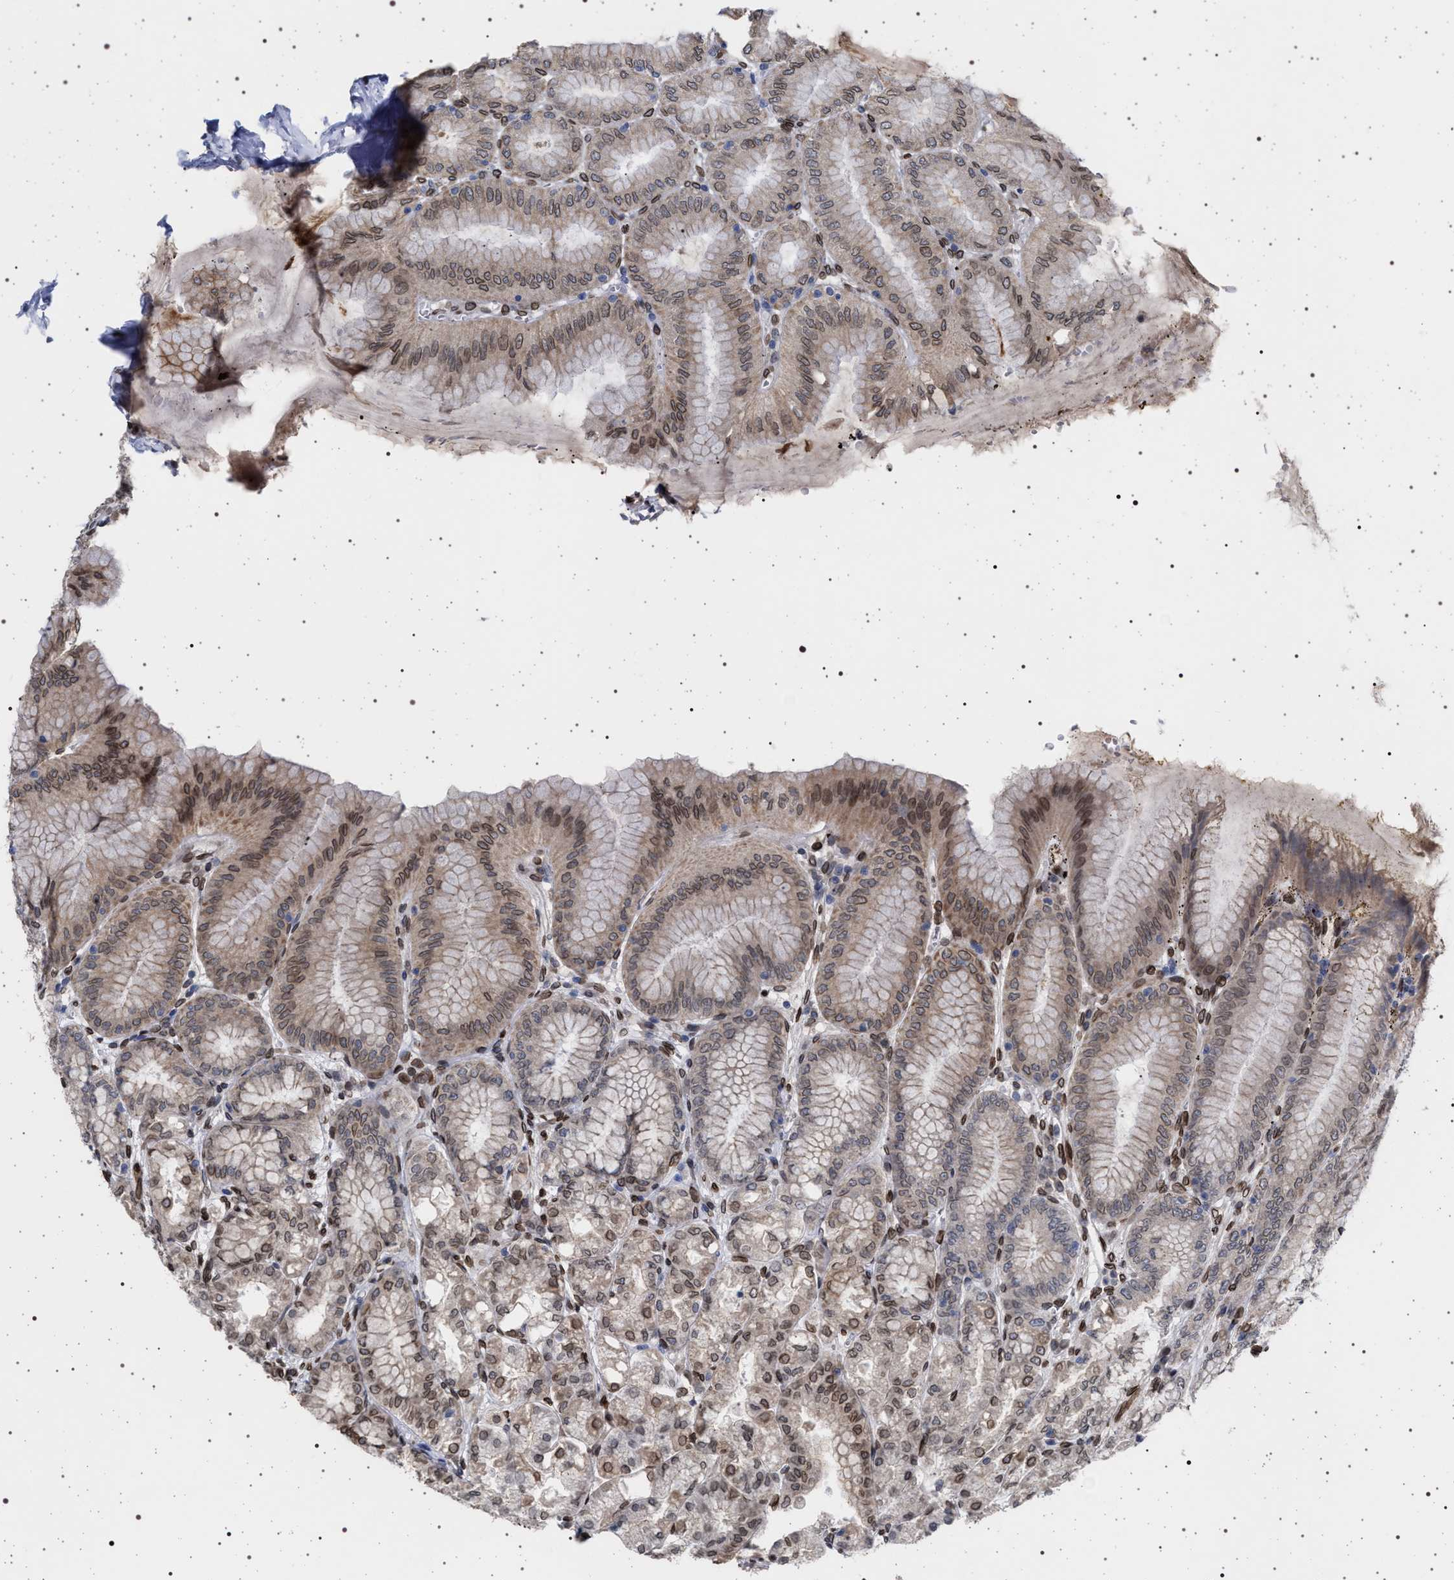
{"staining": {"intensity": "moderate", "quantity": ">75%", "location": "cytoplasmic/membranous,nuclear"}, "tissue": "stomach", "cell_type": "Glandular cells", "image_type": "normal", "snomed": [{"axis": "morphology", "description": "Normal tissue, NOS"}, {"axis": "topography", "description": "Stomach, lower"}], "caption": "Immunohistochemistry image of benign stomach stained for a protein (brown), which shows medium levels of moderate cytoplasmic/membranous,nuclear staining in approximately >75% of glandular cells.", "gene": "ING2", "patient": {"sex": "male", "age": 71}}